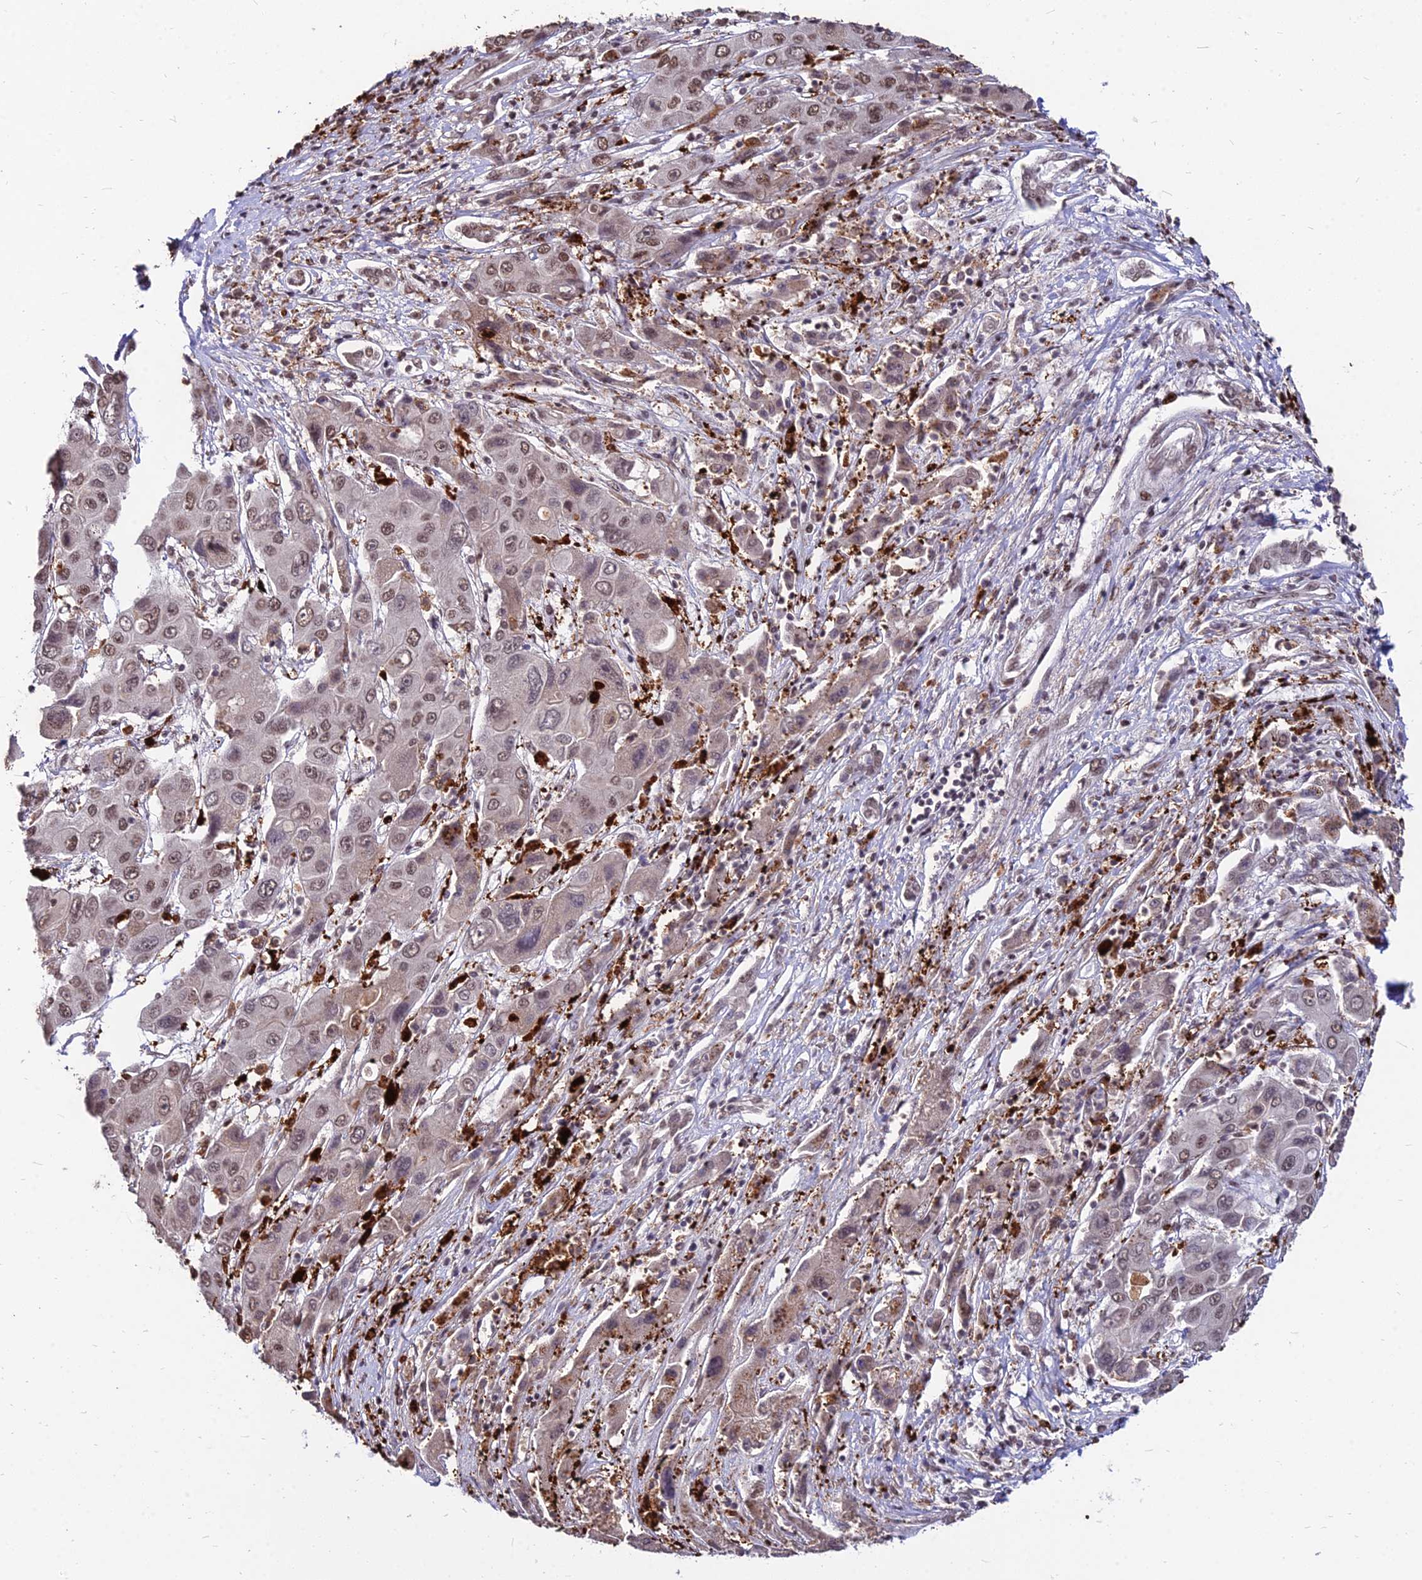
{"staining": {"intensity": "moderate", "quantity": ">75%", "location": "nuclear"}, "tissue": "liver cancer", "cell_type": "Tumor cells", "image_type": "cancer", "snomed": [{"axis": "morphology", "description": "Cholangiocarcinoma"}, {"axis": "topography", "description": "Liver"}], "caption": "DAB immunohistochemical staining of human cholangiocarcinoma (liver) shows moderate nuclear protein positivity in approximately >75% of tumor cells.", "gene": "ZBED4", "patient": {"sex": "male", "age": 67}}